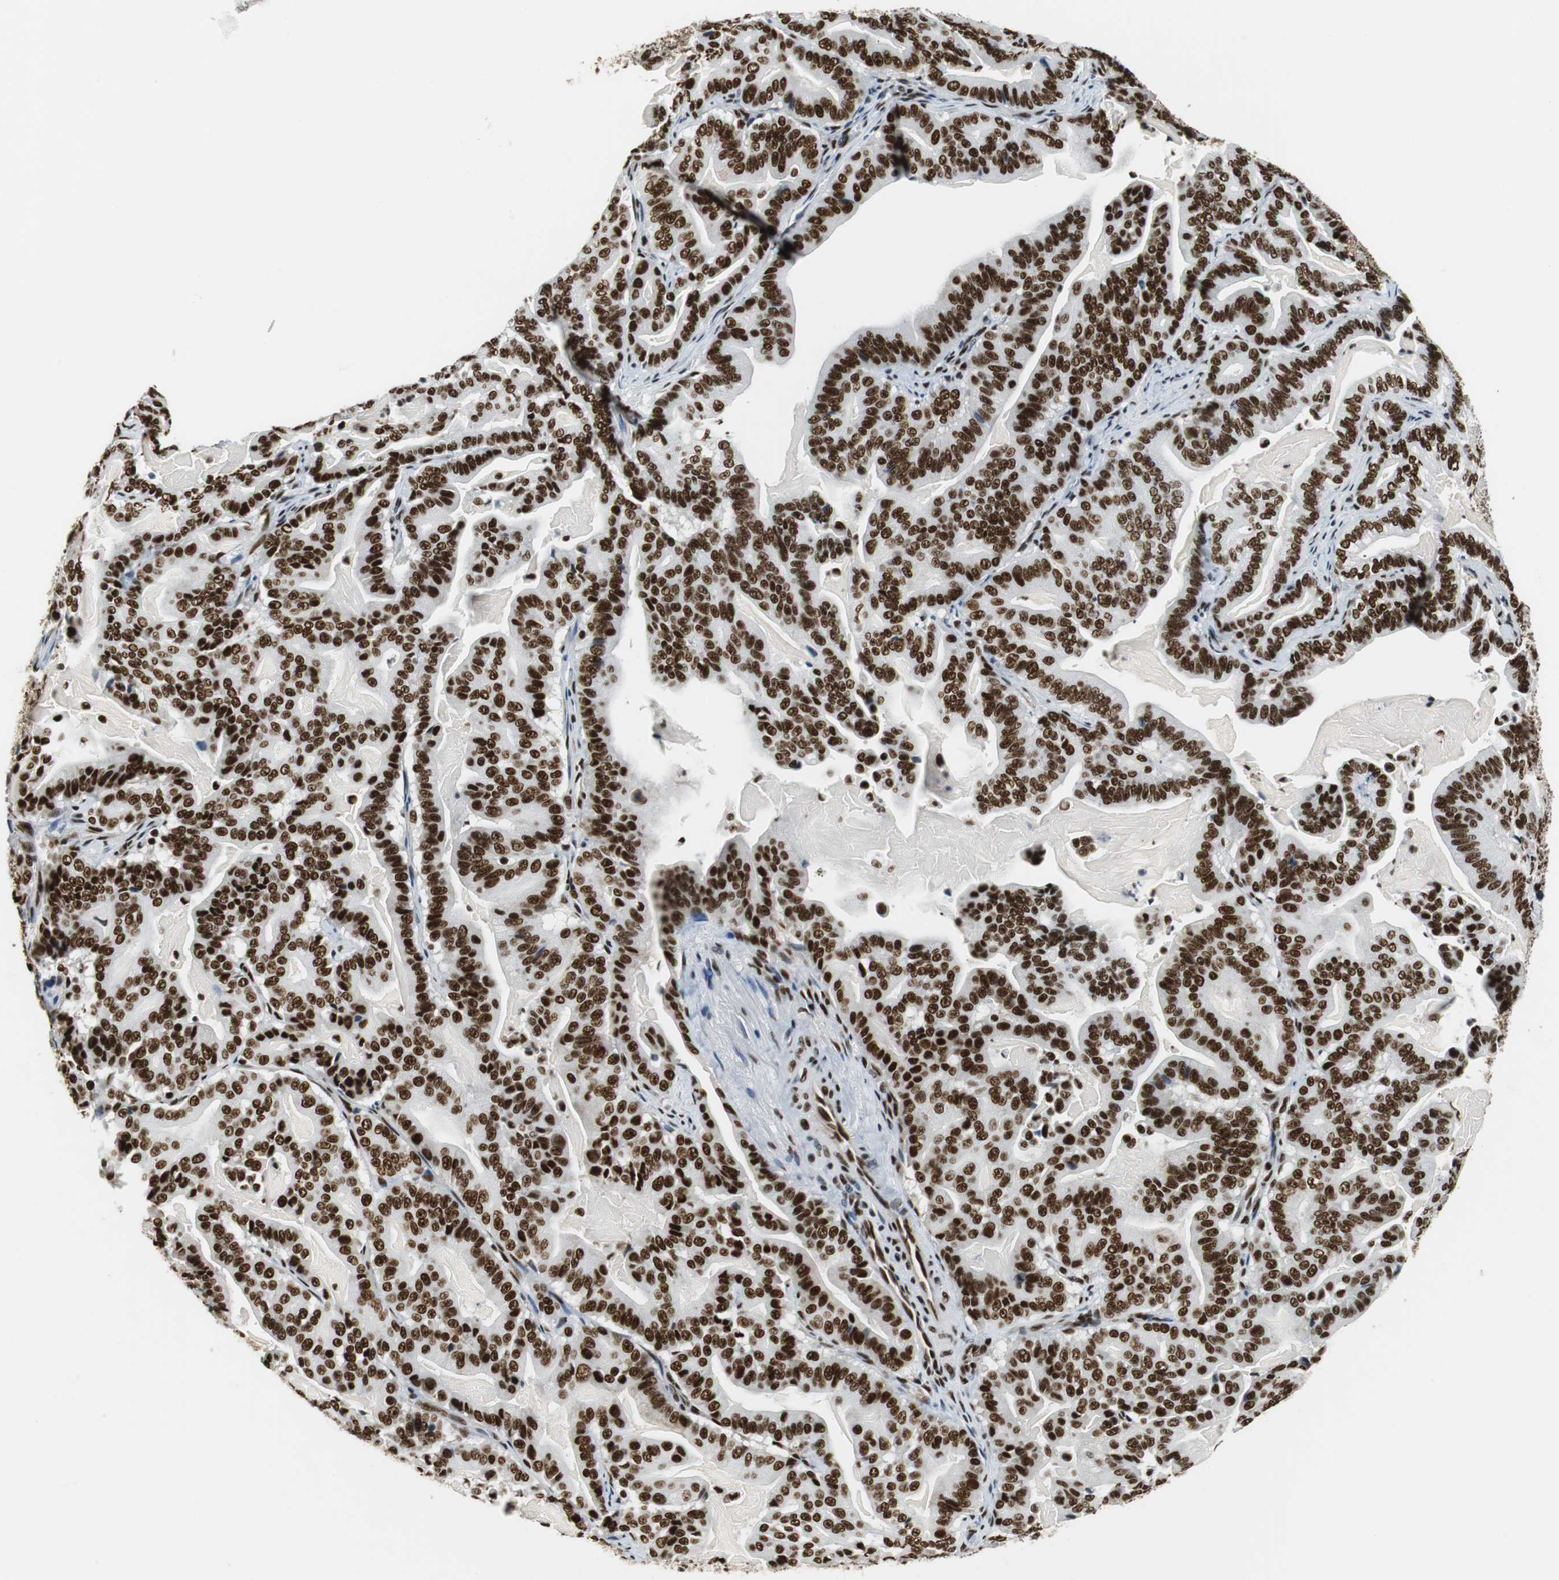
{"staining": {"intensity": "strong", "quantity": ">75%", "location": "nuclear"}, "tissue": "pancreatic cancer", "cell_type": "Tumor cells", "image_type": "cancer", "snomed": [{"axis": "morphology", "description": "Adenocarcinoma, NOS"}, {"axis": "topography", "description": "Pancreas"}], "caption": "The image demonstrates a brown stain indicating the presence of a protein in the nuclear of tumor cells in pancreatic cancer (adenocarcinoma).", "gene": "PRKDC", "patient": {"sex": "male", "age": 63}}